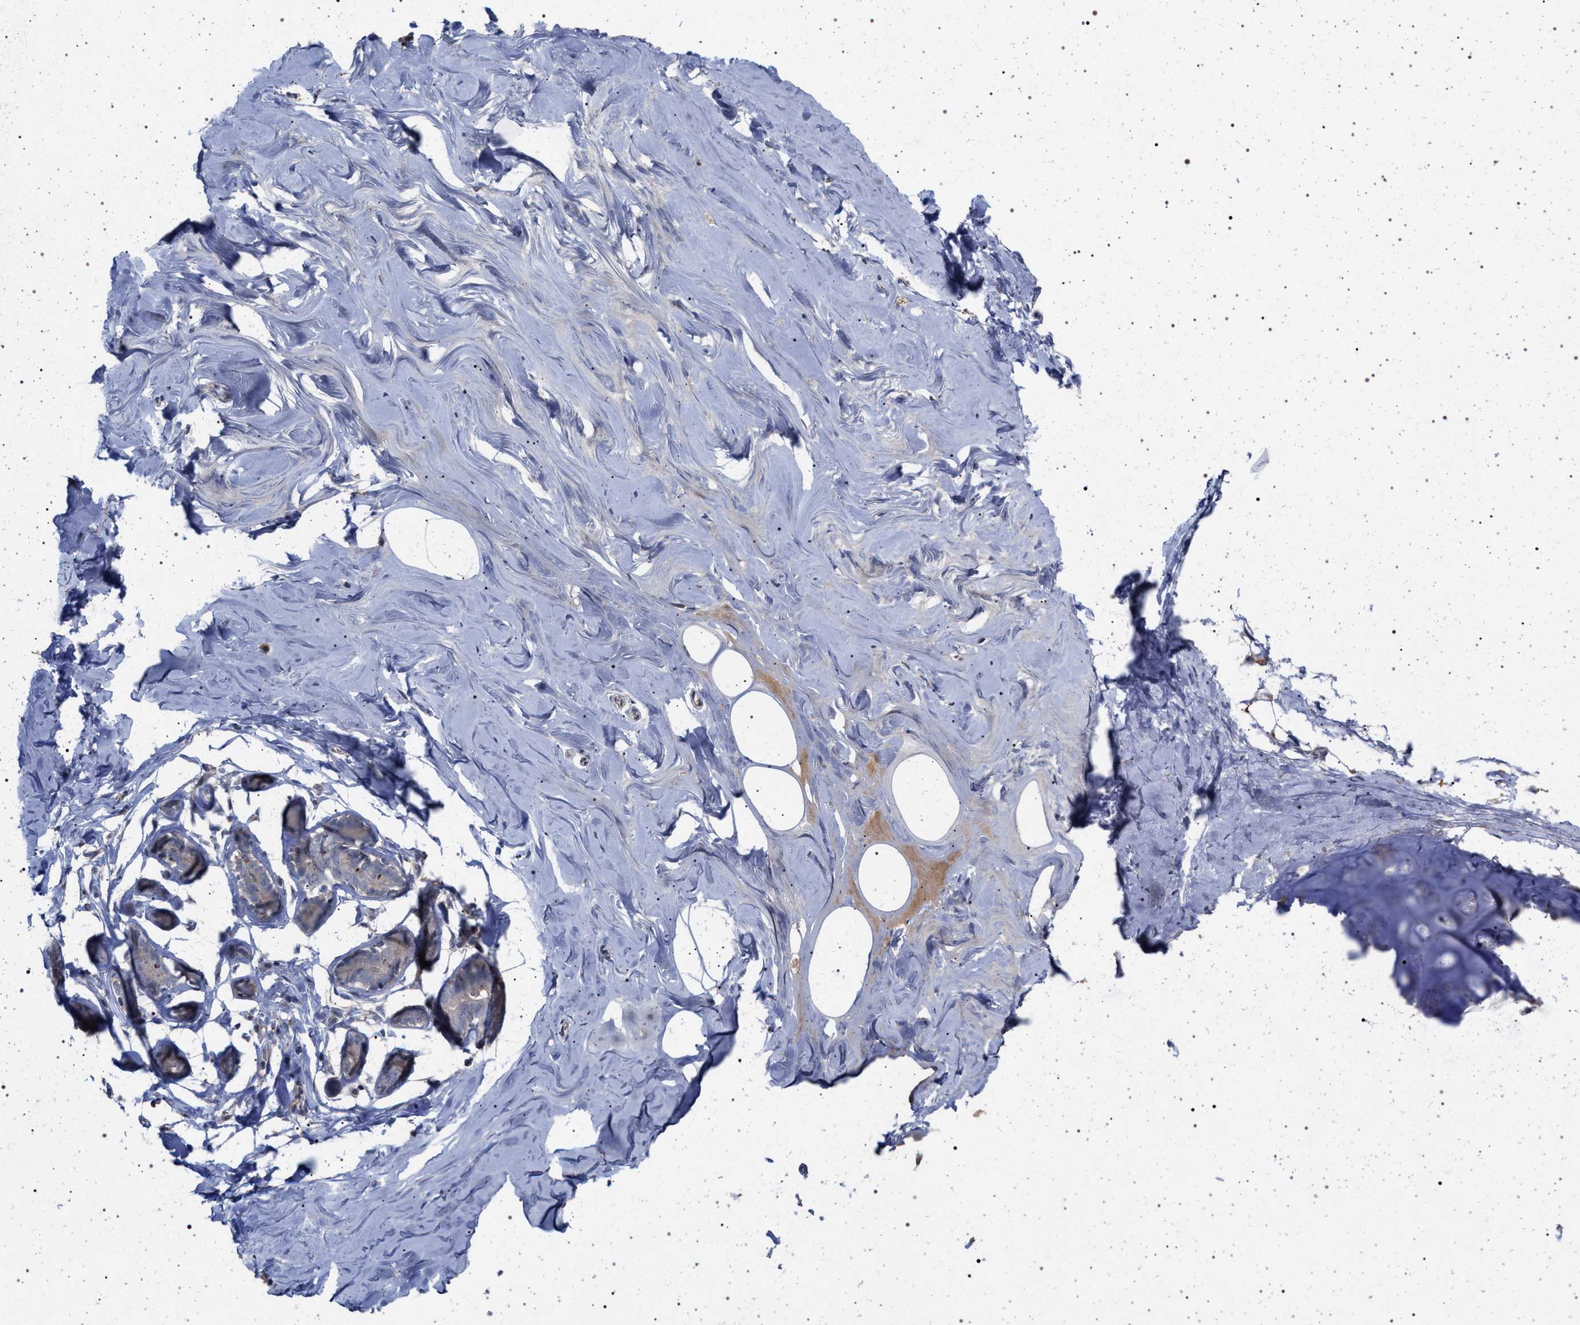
{"staining": {"intensity": "negative", "quantity": "none", "location": "none"}, "tissue": "adipose tissue", "cell_type": "Adipocytes", "image_type": "normal", "snomed": [{"axis": "morphology", "description": "Normal tissue, NOS"}, {"axis": "morphology", "description": "Fibrosis, NOS"}, {"axis": "topography", "description": "Breast"}, {"axis": "topography", "description": "Adipose tissue"}], "caption": "High power microscopy micrograph of an IHC histopathology image of normal adipose tissue, revealing no significant staining in adipocytes. The staining was performed using DAB to visualize the protein expression in brown, while the nuclei were stained in blue with hematoxylin (Magnification: 20x).", "gene": "RBM48", "patient": {"sex": "female", "age": 39}}